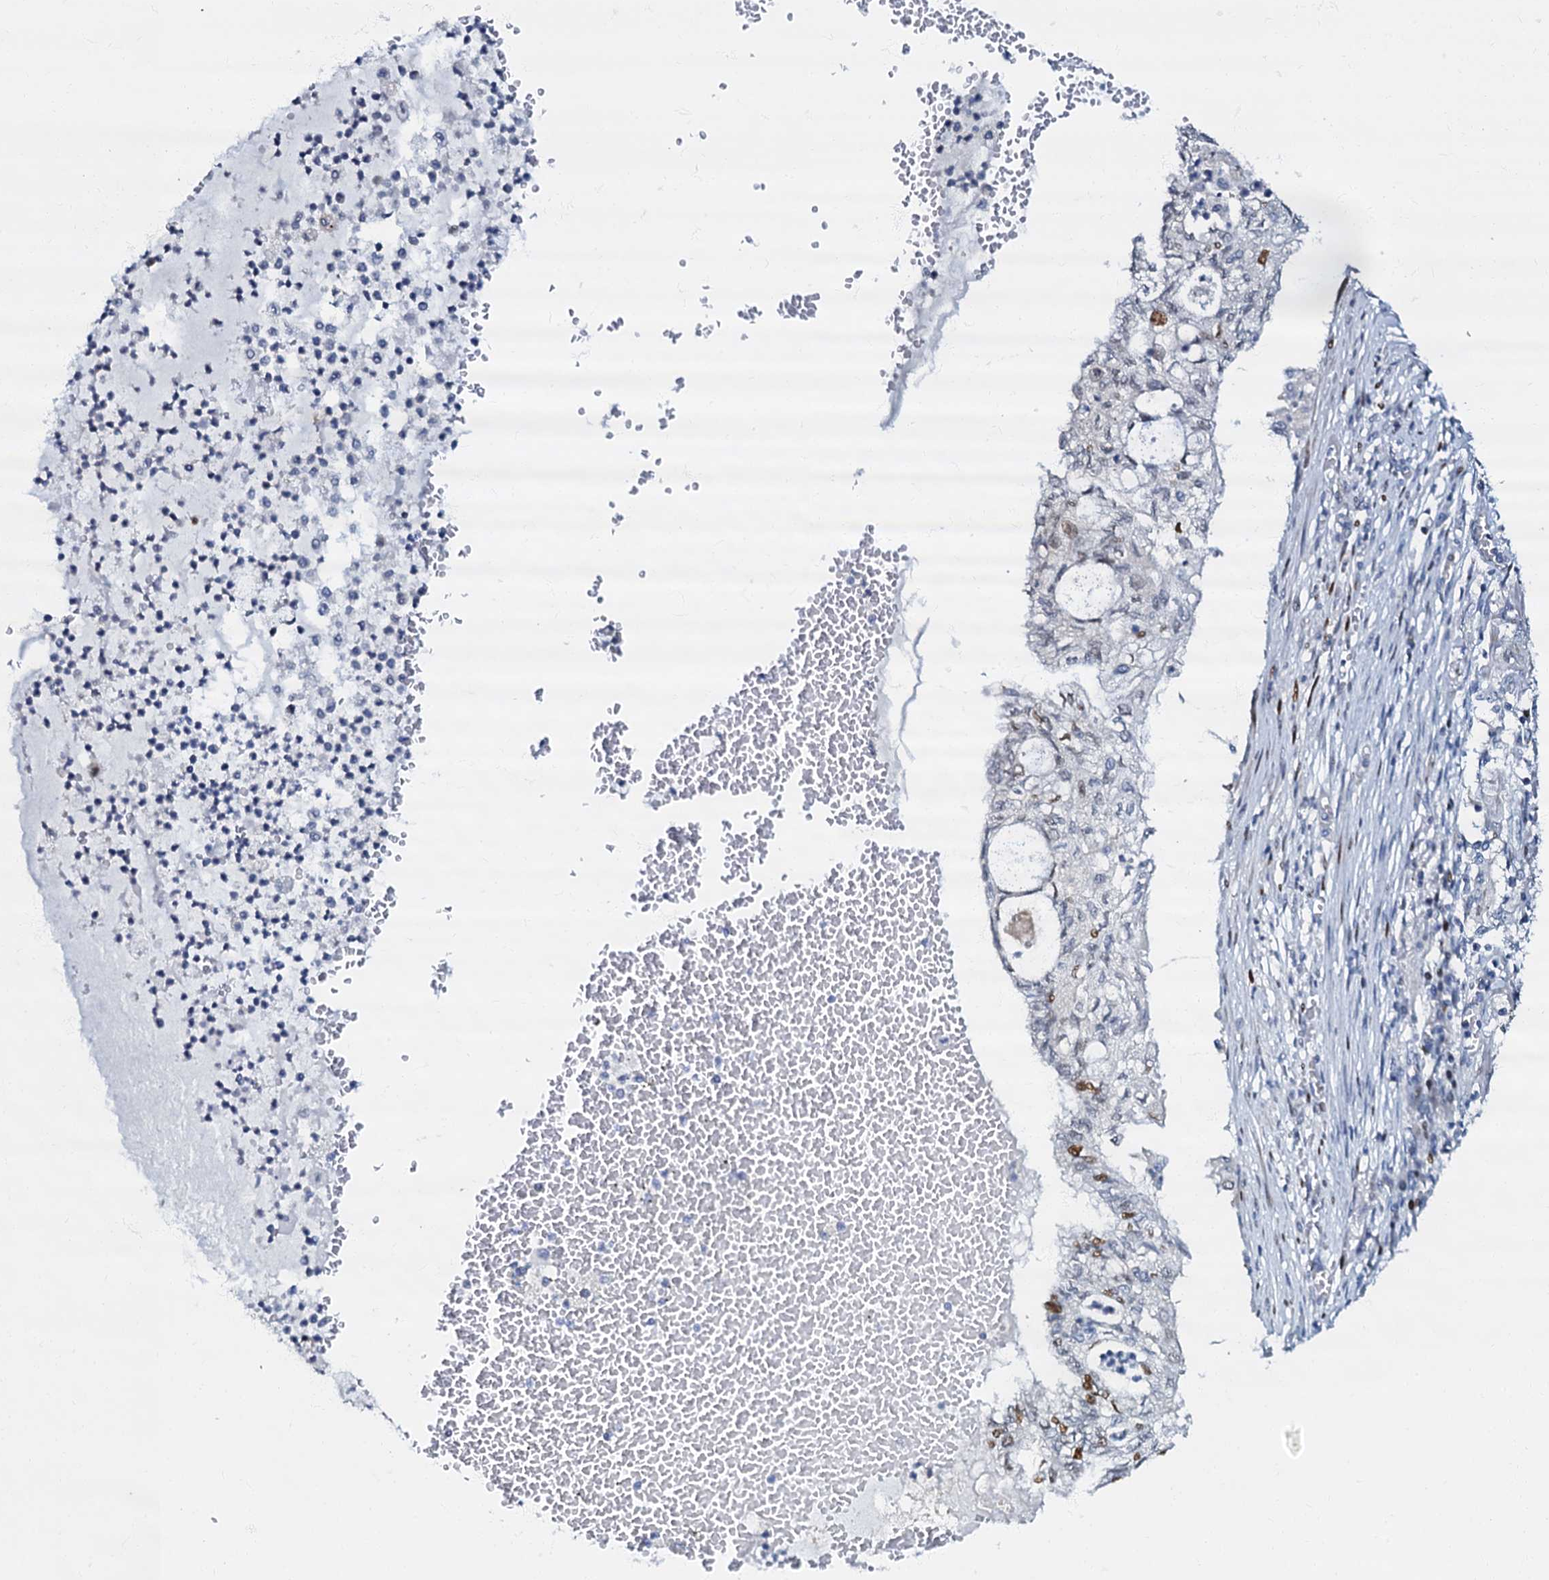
{"staining": {"intensity": "moderate", "quantity": "<25%", "location": "nuclear"}, "tissue": "lung cancer", "cell_type": "Tumor cells", "image_type": "cancer", "snomed": [{"axis": "morphology", "description": "Adenocarcinoma, NOS"}, {"axis": "topography", "description": "Lung"}], "caption": "Lung cancer stained with a protein marker exhibits moderate staining in tumor cells.", "gene": "MFSD5", "patient": {"sex": "female", "age": 70}}